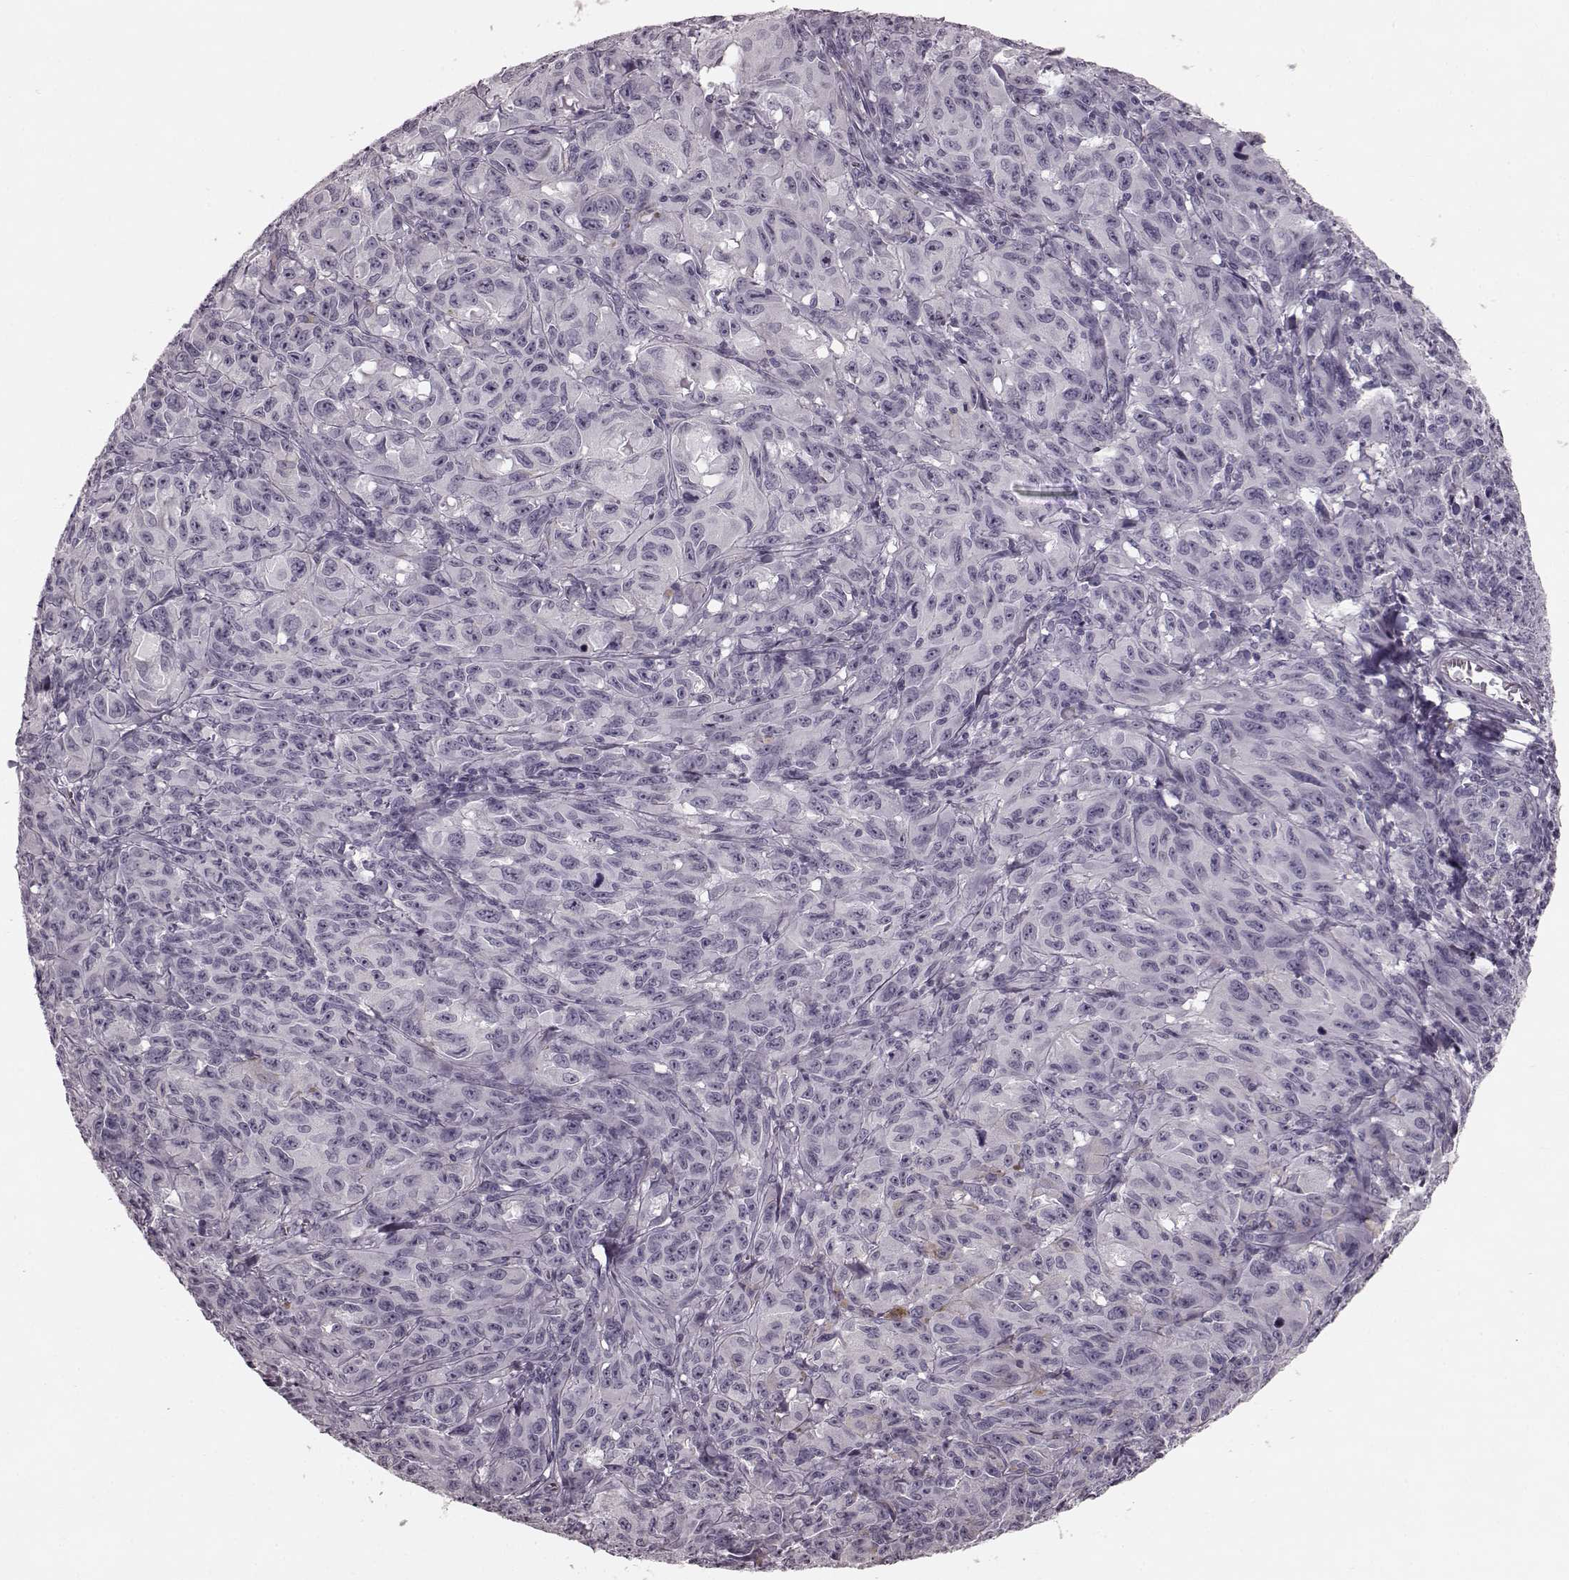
{"staining": {"intensity": "negative", "quantity": "none", "location": "none"}, "tissue": "melanoma", "cell_type": "Tumor cells", "image_type": "cancer", "snomed": [{"axis": "morphology", "description": "Malignant melanoma, NOS"}, {"axis": "topography", "description": "Vulva, labia, clitoris and Bartholin´s gland, NO"}], "caption": "Photomicrograph shows no protein positivity in tumor cells of melanoma tissue.", "gene": "TRPM1", "patient": {"sex": "female", "age": 75}}